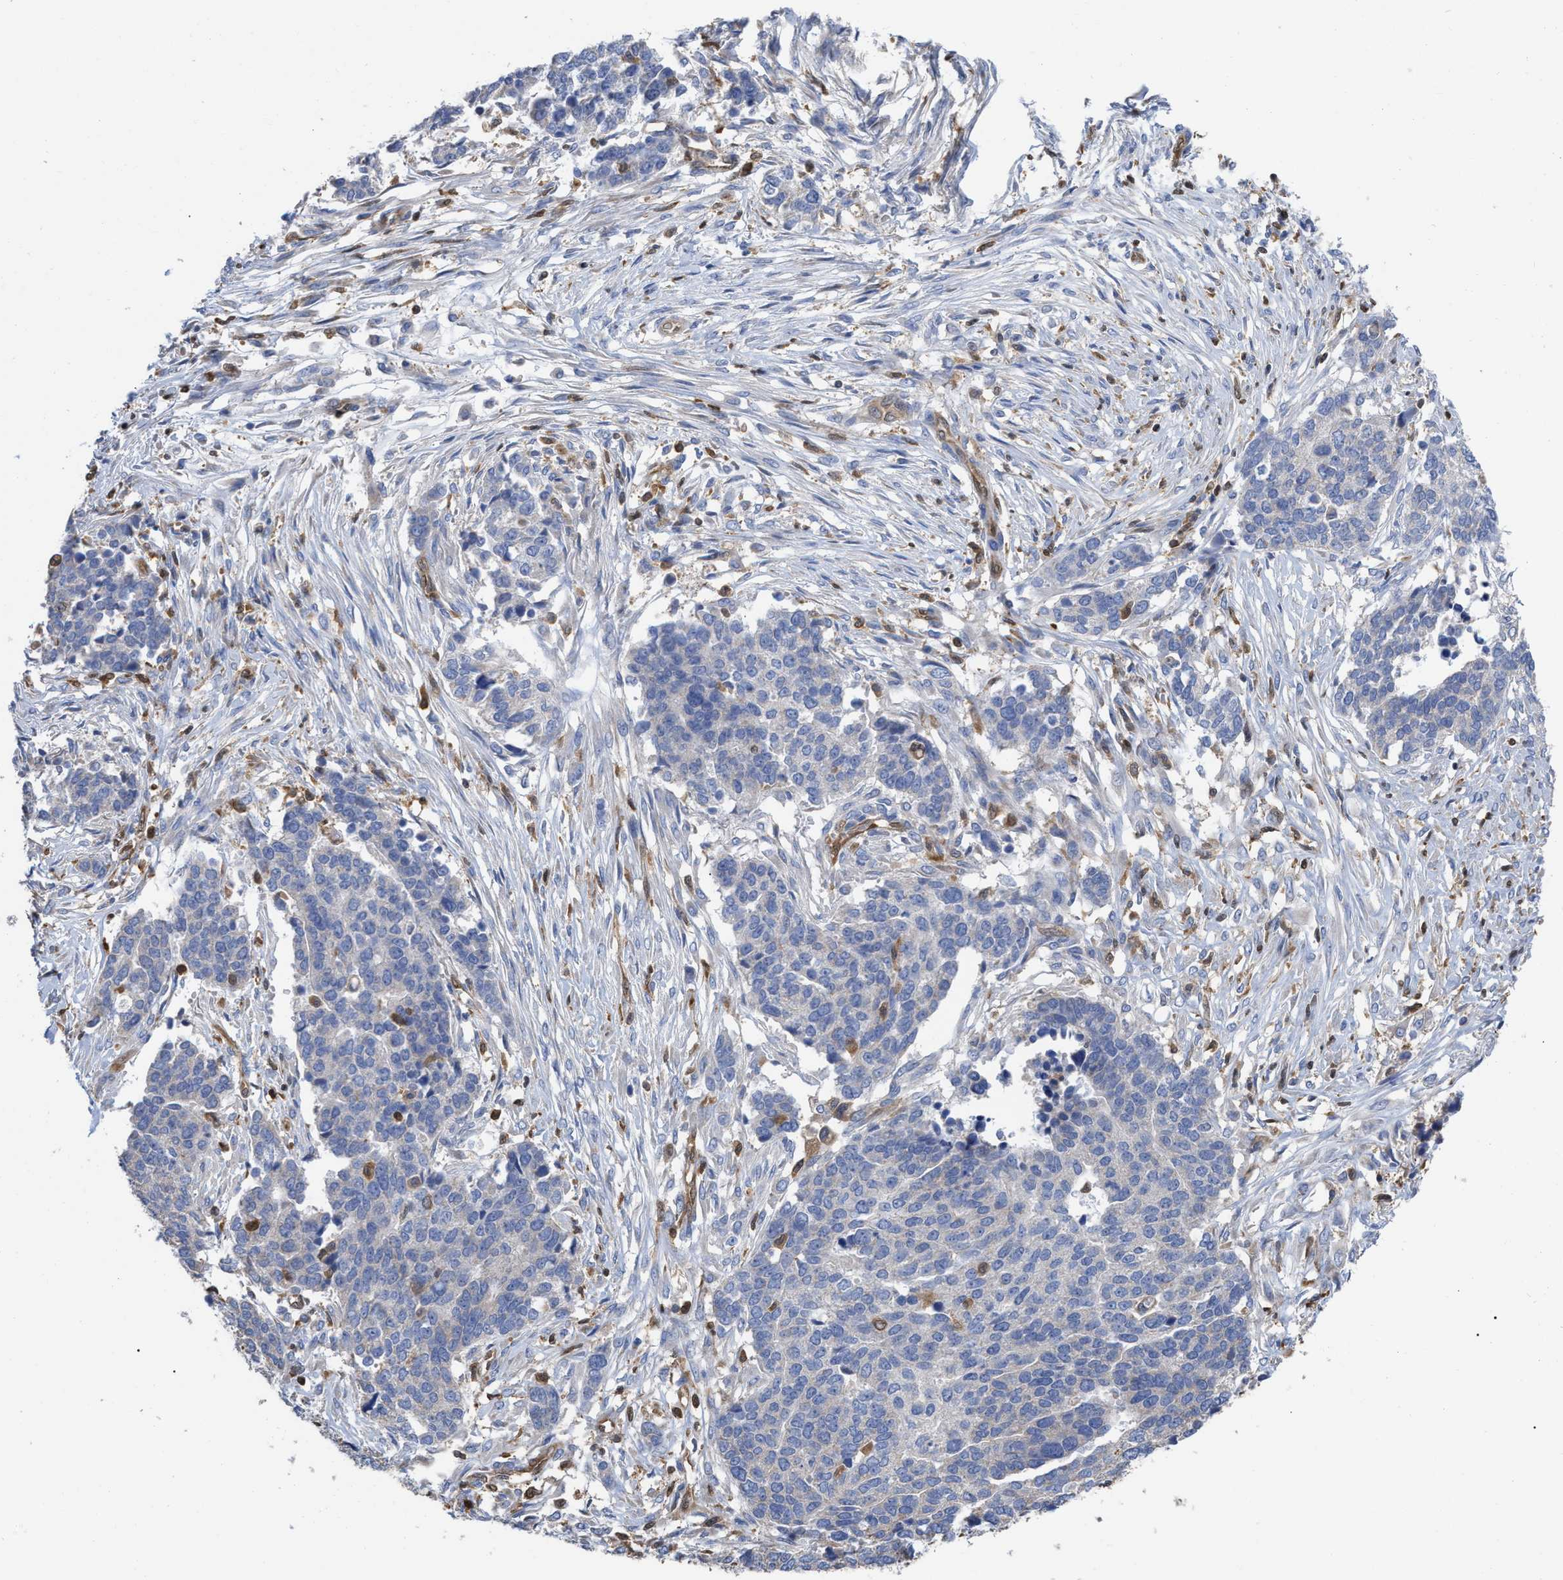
{"staining": {"intensity": "negative", "quantity": "none", "location": "none"}, "tissue": "ovarian cancer", "cell_type": "Tumor cells", "image_type": "cancer", "snomed": [{"axis": "morphology", "description": "Cystadenocarcinoma, serous, NOS"}, {"axis": "topography", "description": "Ovary"}], "caption": "High magnification brightfield microscopy of serous cystadenocarcinoma (ovarian) stained with DAB (brown) and counterstained with hematoxylin (blue): tumor cells show no significant expression.", "gene": "GIMAP4", "patient": {"sex": "female", "age": 44}}